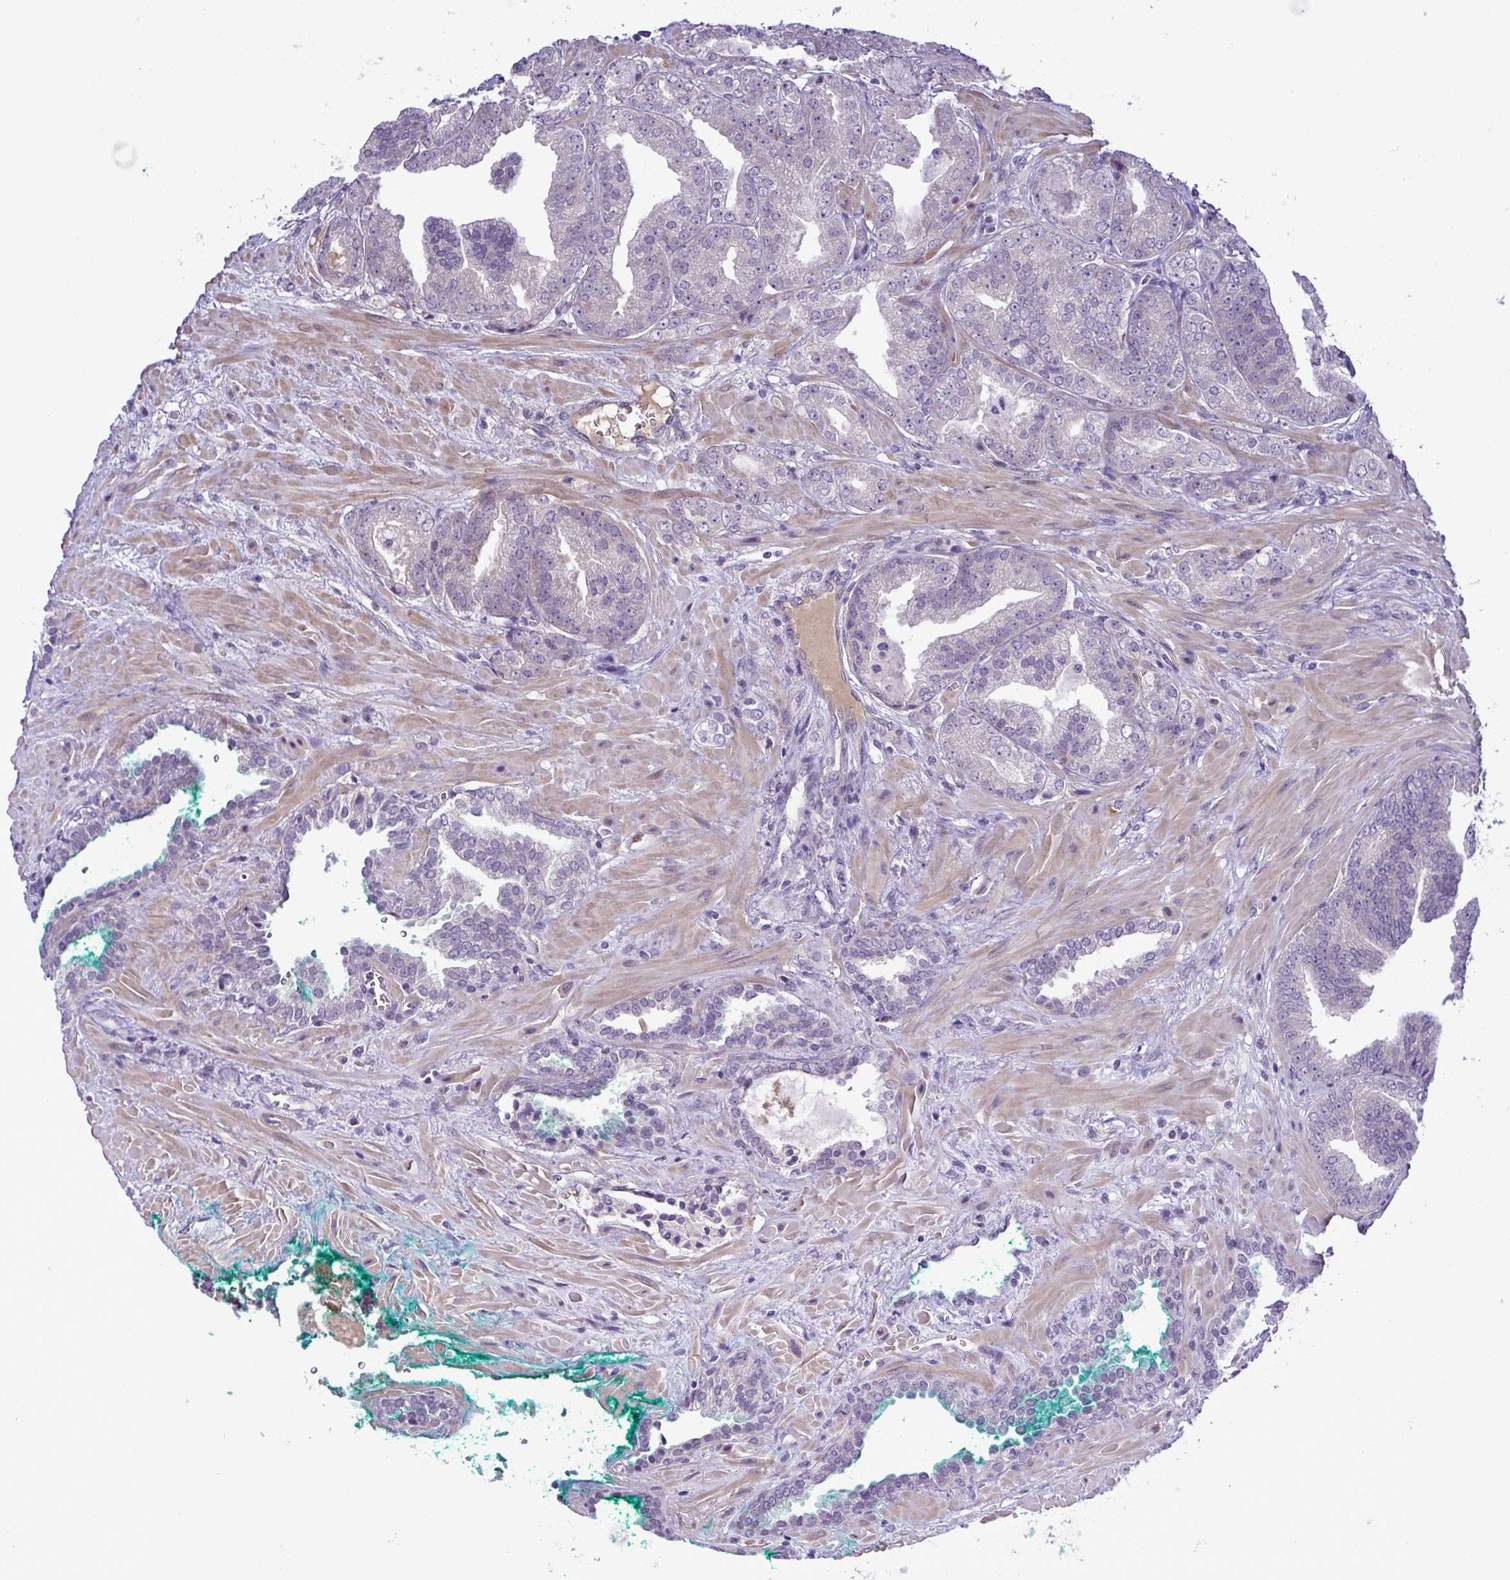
{"staining": {"intensity": "negative", "quantity": "none", "location": "none"}, "tissue": "prostate cancer", "cell_type": "Tumor cells", "image_type": "cancer", "snomed": [{"axis": "morphology", "description": "Adenocarcinoma, High grade"}, {"axis": "topography", "description": "Prostate"}], "caption": "Tumor cells show no significant positivity in prostate cancer.", "gene": "SYNPO2L", "patient": {"sex": "male", "age": 68}}